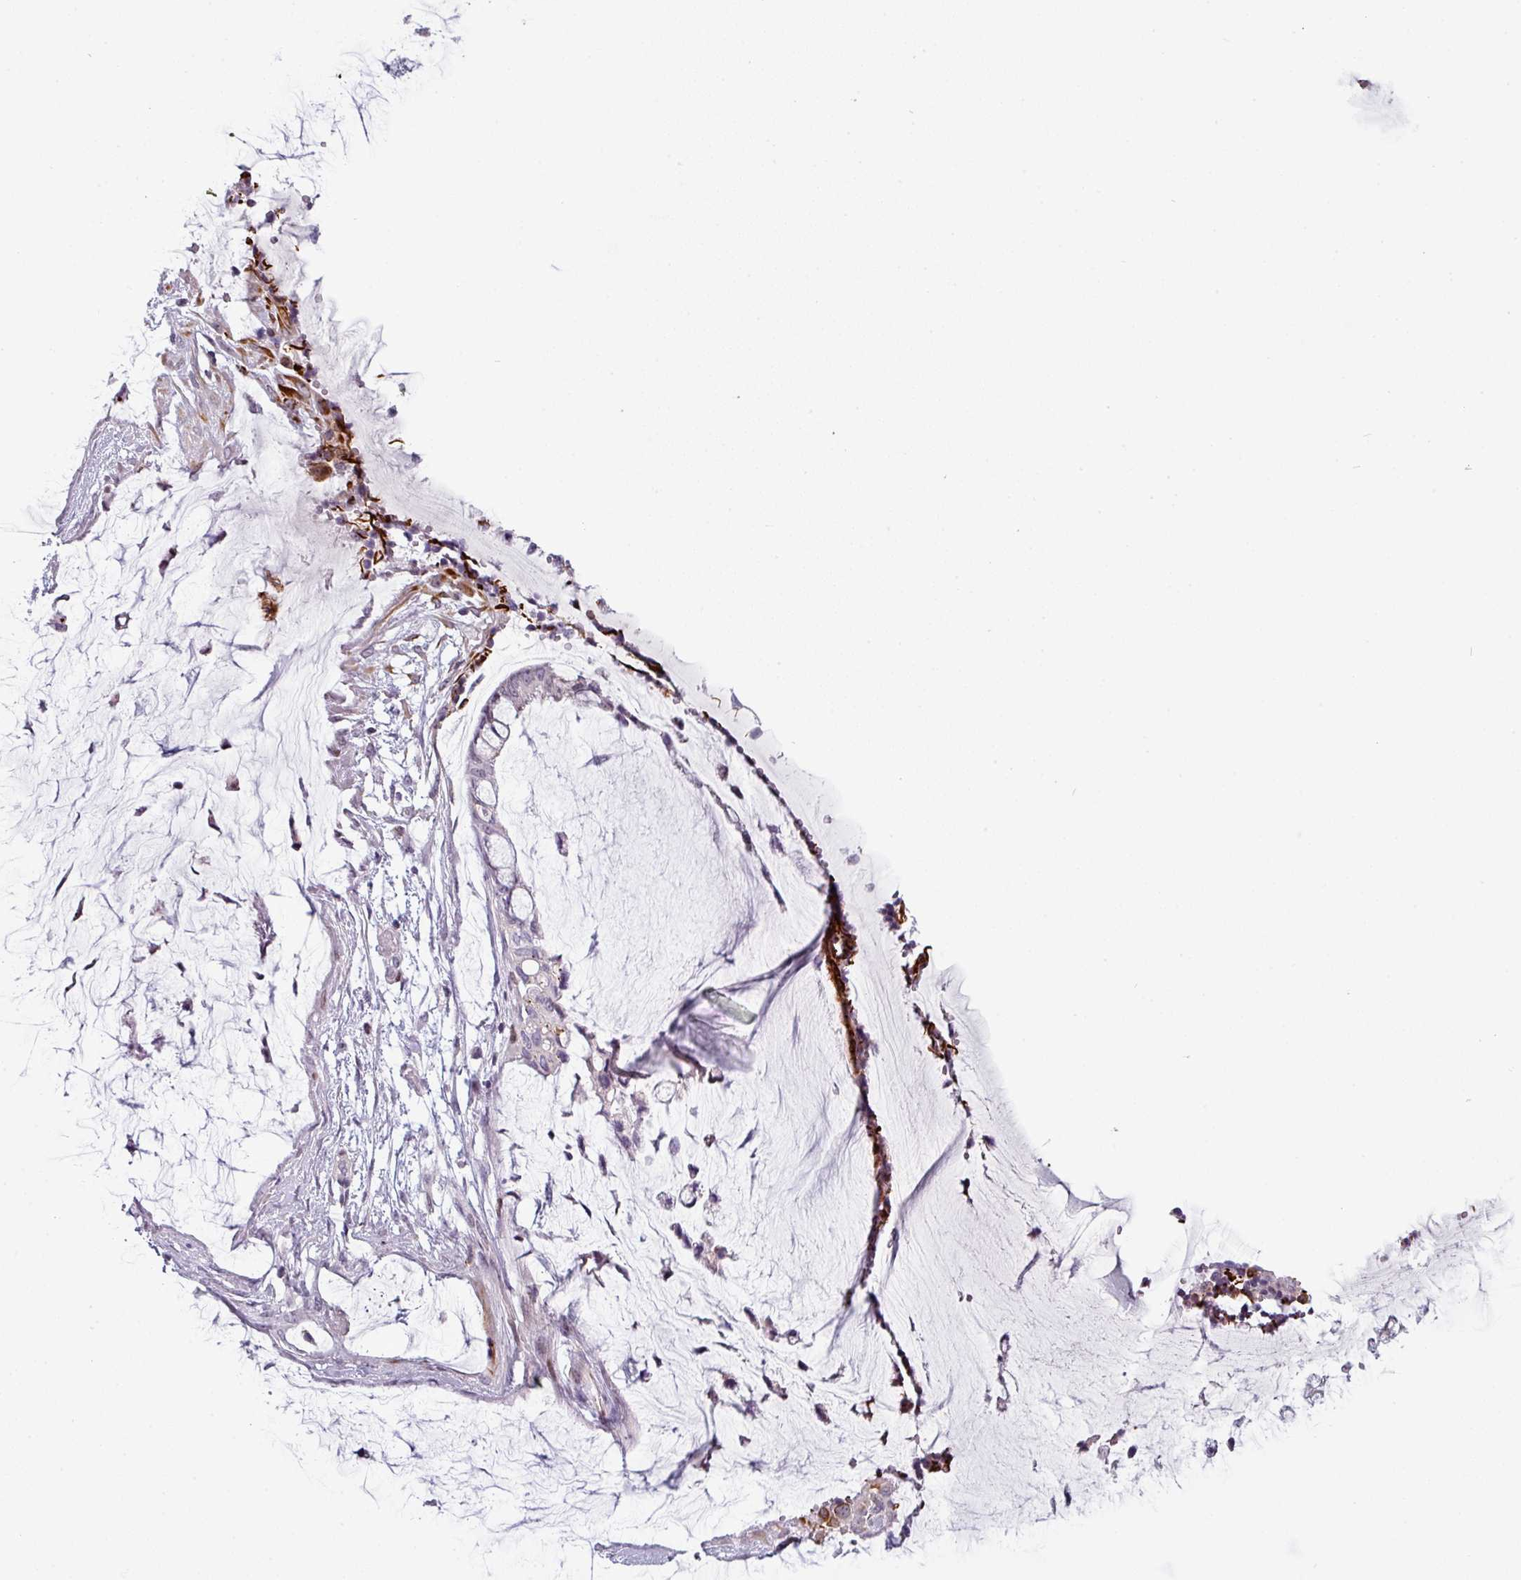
{"staining": {"intensity": "negative", "quantity": "none", "location": "none"}, "tissue": "ovarian cancer", "cell_type": "Tumor cells", "image_type": "cancer", "snomed": [{"axis": "morphology", "description": "Cystadenocarcinoma, mucinous, NOS"}, {"axis": "topography", "description": "Ovary"}], "caption": "Protein analysis of ovarian cancer (mucinous cystadenocarcinoma) displays no significant staining in tumor cells. Nuclei are stained in blue.", "gene": "TMEFF1", "patient": {"sex": "female", "age": 39}}